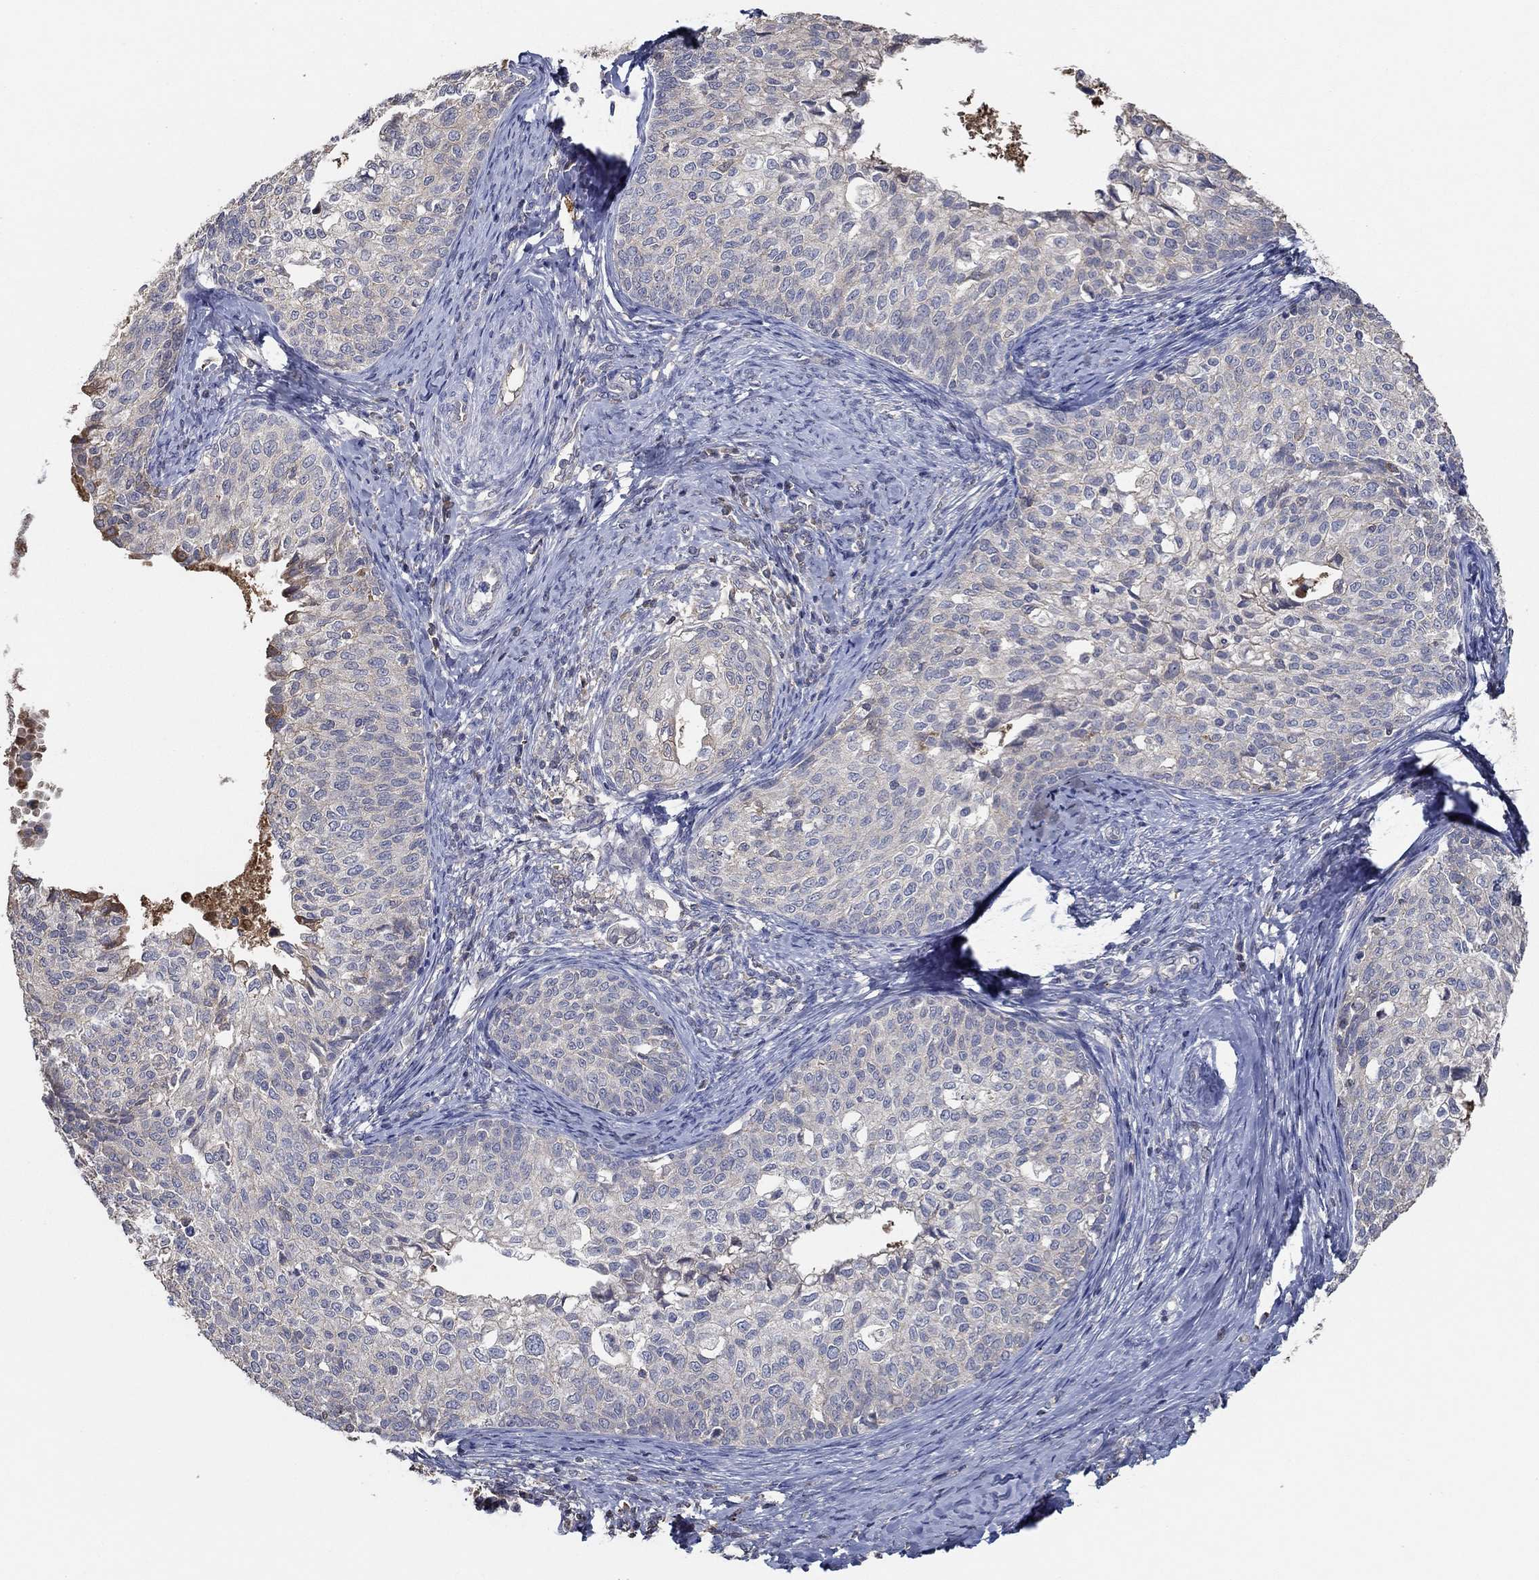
{"staining": {"intensity": "negative", "quantity": "none", "location": "none"}, "tissue": "cervical cancer", "cell_type": "Tumor cells", "image_type": "cancer", "snomed": [{"axis": "morphology", "description": "Squamous cell carcinoma, NOS"}, {"axis": "topography", "description": "Cervix"}], "caption": "A histopathology image of squamous cell carcinoma (cervical) stained for a protein shows no brown staining in tumor cells. The staining is performed using DAB brown chromogen with nuclei counter-stained in using hematoxylin.", "gene": "IL10", "patient": {"sex": "female", "age": 51}}